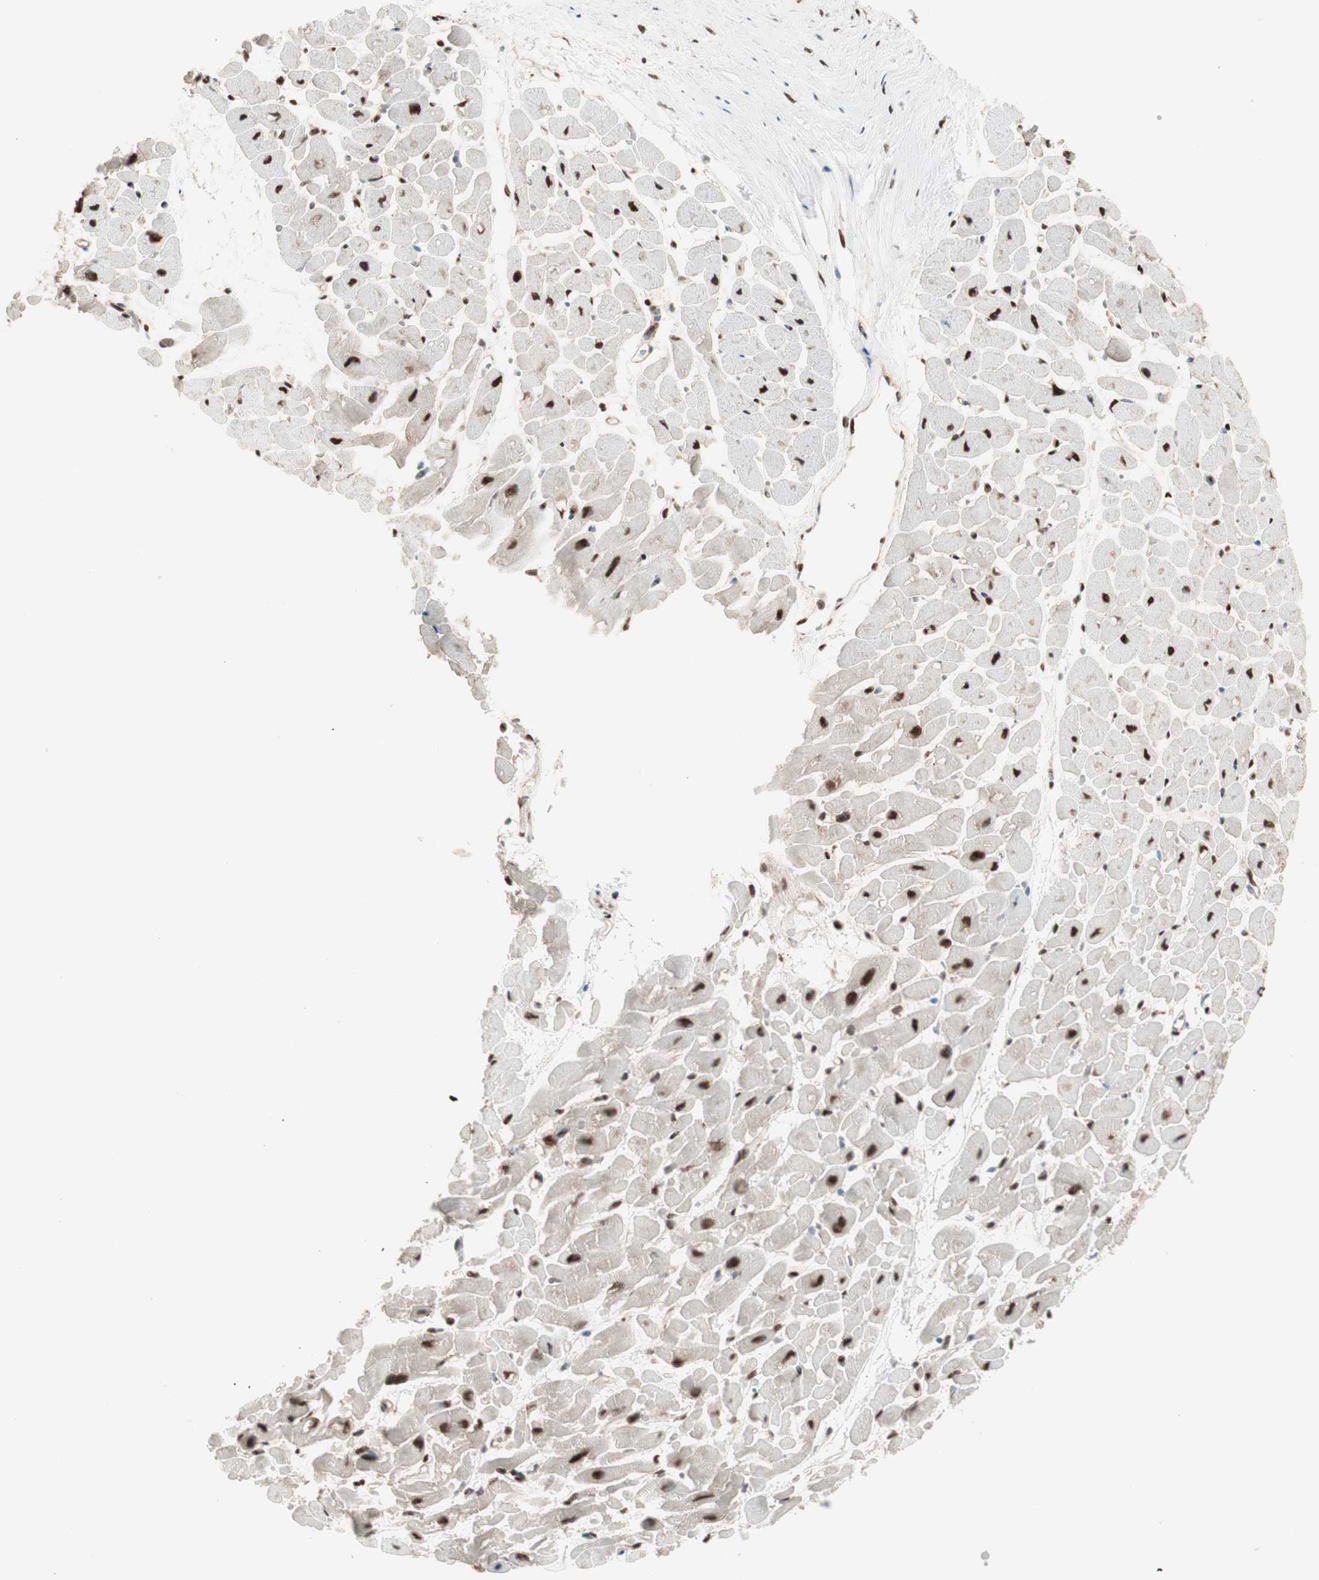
{"staining": {"intensity": "strong", "quantity": ">75%", "location": "nuclear"}, "tissue": "heart muscle", "cell_type": "Cardiomyocytes", "image_type": "normal", "snomed": [{"axis": "morphology", "description": "Normal tissue, NOS"}, {"axis": "topography", "description": "Heart"}], "caption": "IHC staining of unremarkable heart muscle, which shows high levels of strong nuclear staining in approximately >75% of cardiomyocytes indicating strong nuclear protein staining. The staining was performed using DAB (brown) for protein detection and nuclei were counterstained in hematoxylin (blue).", "gene": "HEXIM1", "patient": {"sex": "male", "age": 45}}